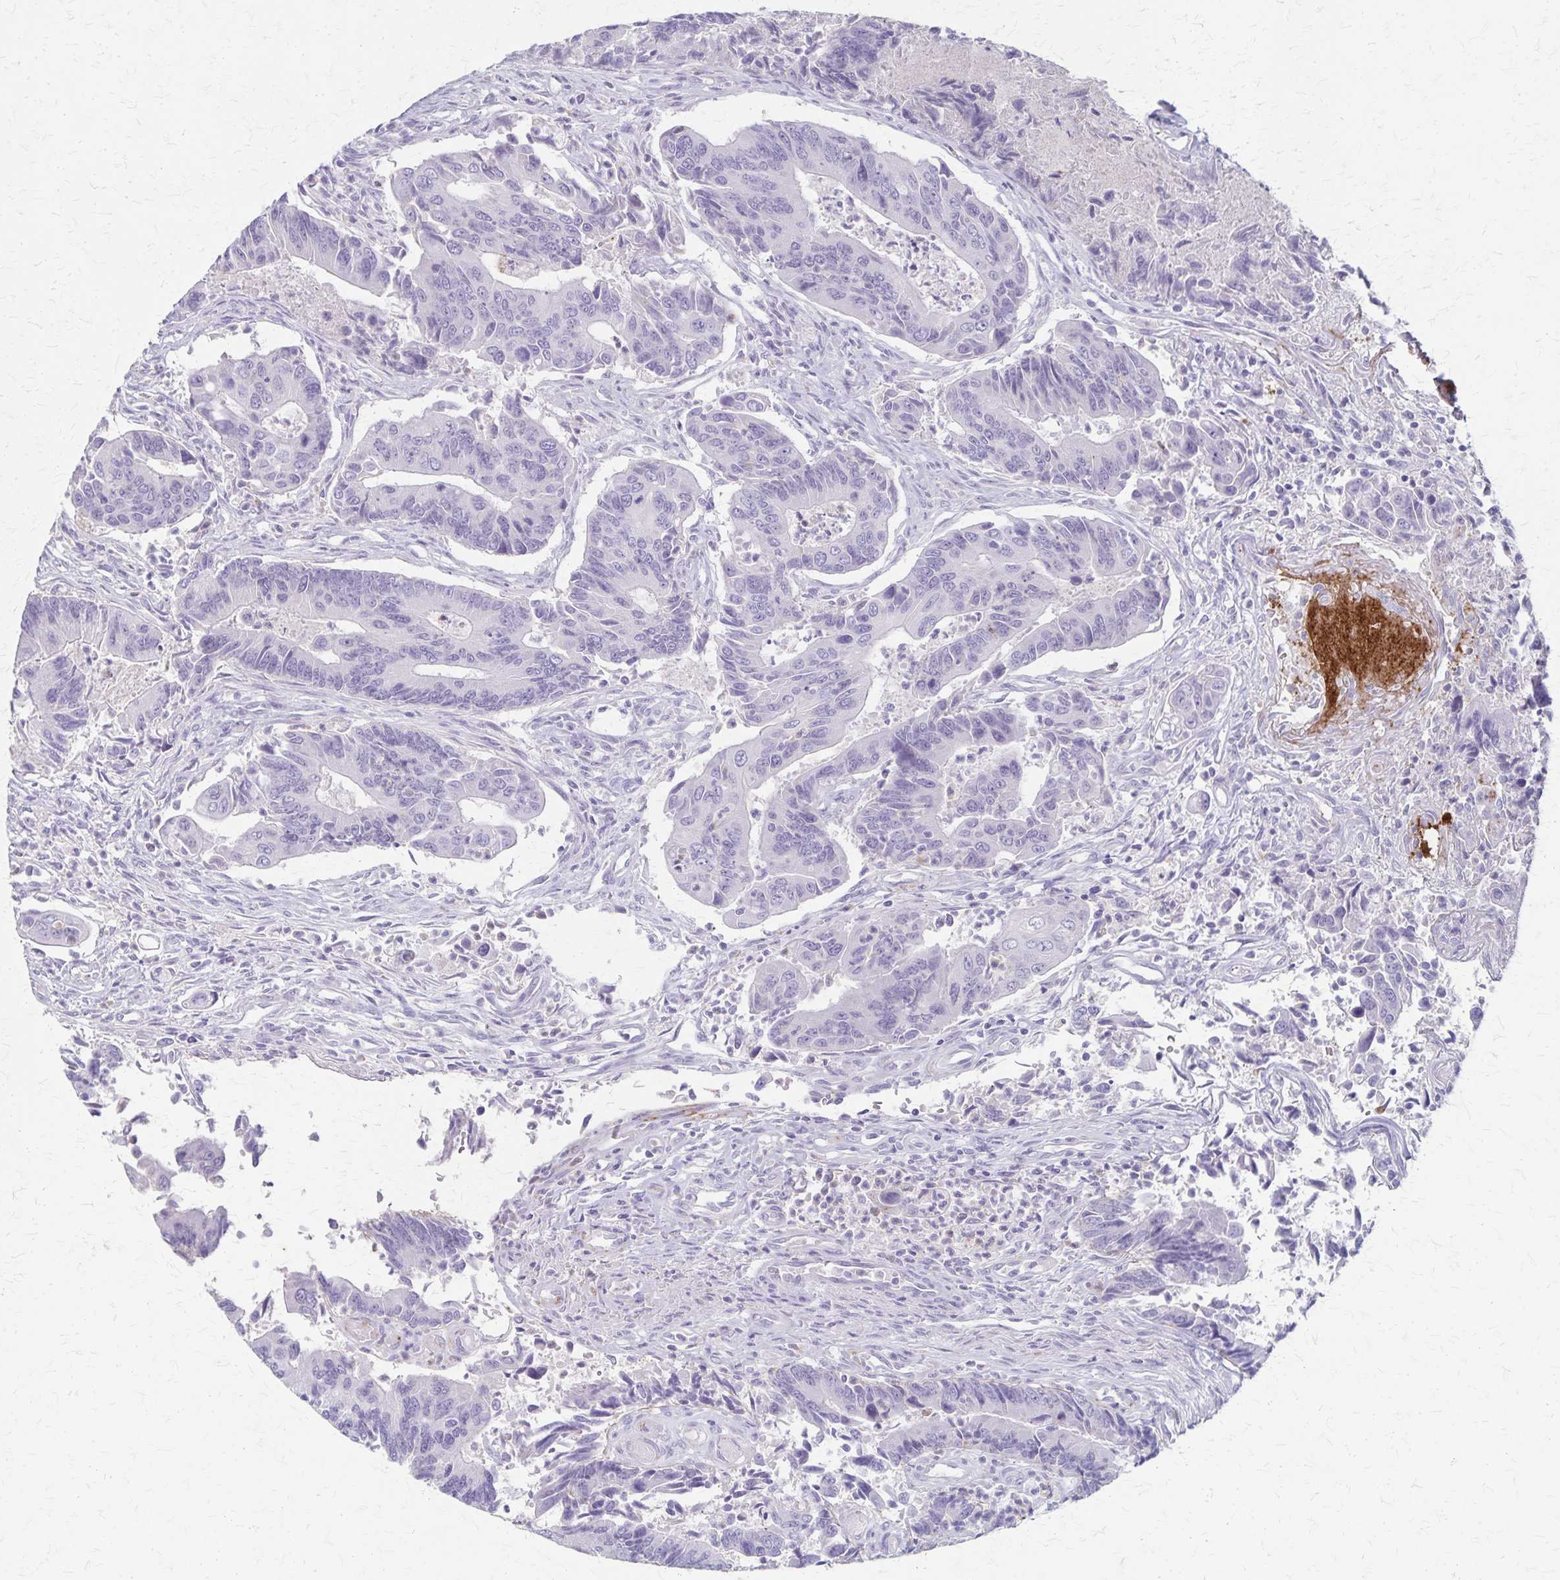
{"staining": {"intensity": "negative", "quantity": "none", "location": "none"}, "tissue": "colorectal cancer", "cell_type": "Tumor cells", "image_type": "cancer", "snomed": [{"axis": "morphology", "description": "Adenocarcinoma, NOS"}, {"axis": "topography", "description": "Colon"}], "caption": "Immunohistochemistry image of neoplastic tissue: human colorectal adenocarcinoma stained with DAB displays no significant protein positivity in tumor cells.", "gene": "RASL10B", "patient": {"sex": "female", "age": 67}}